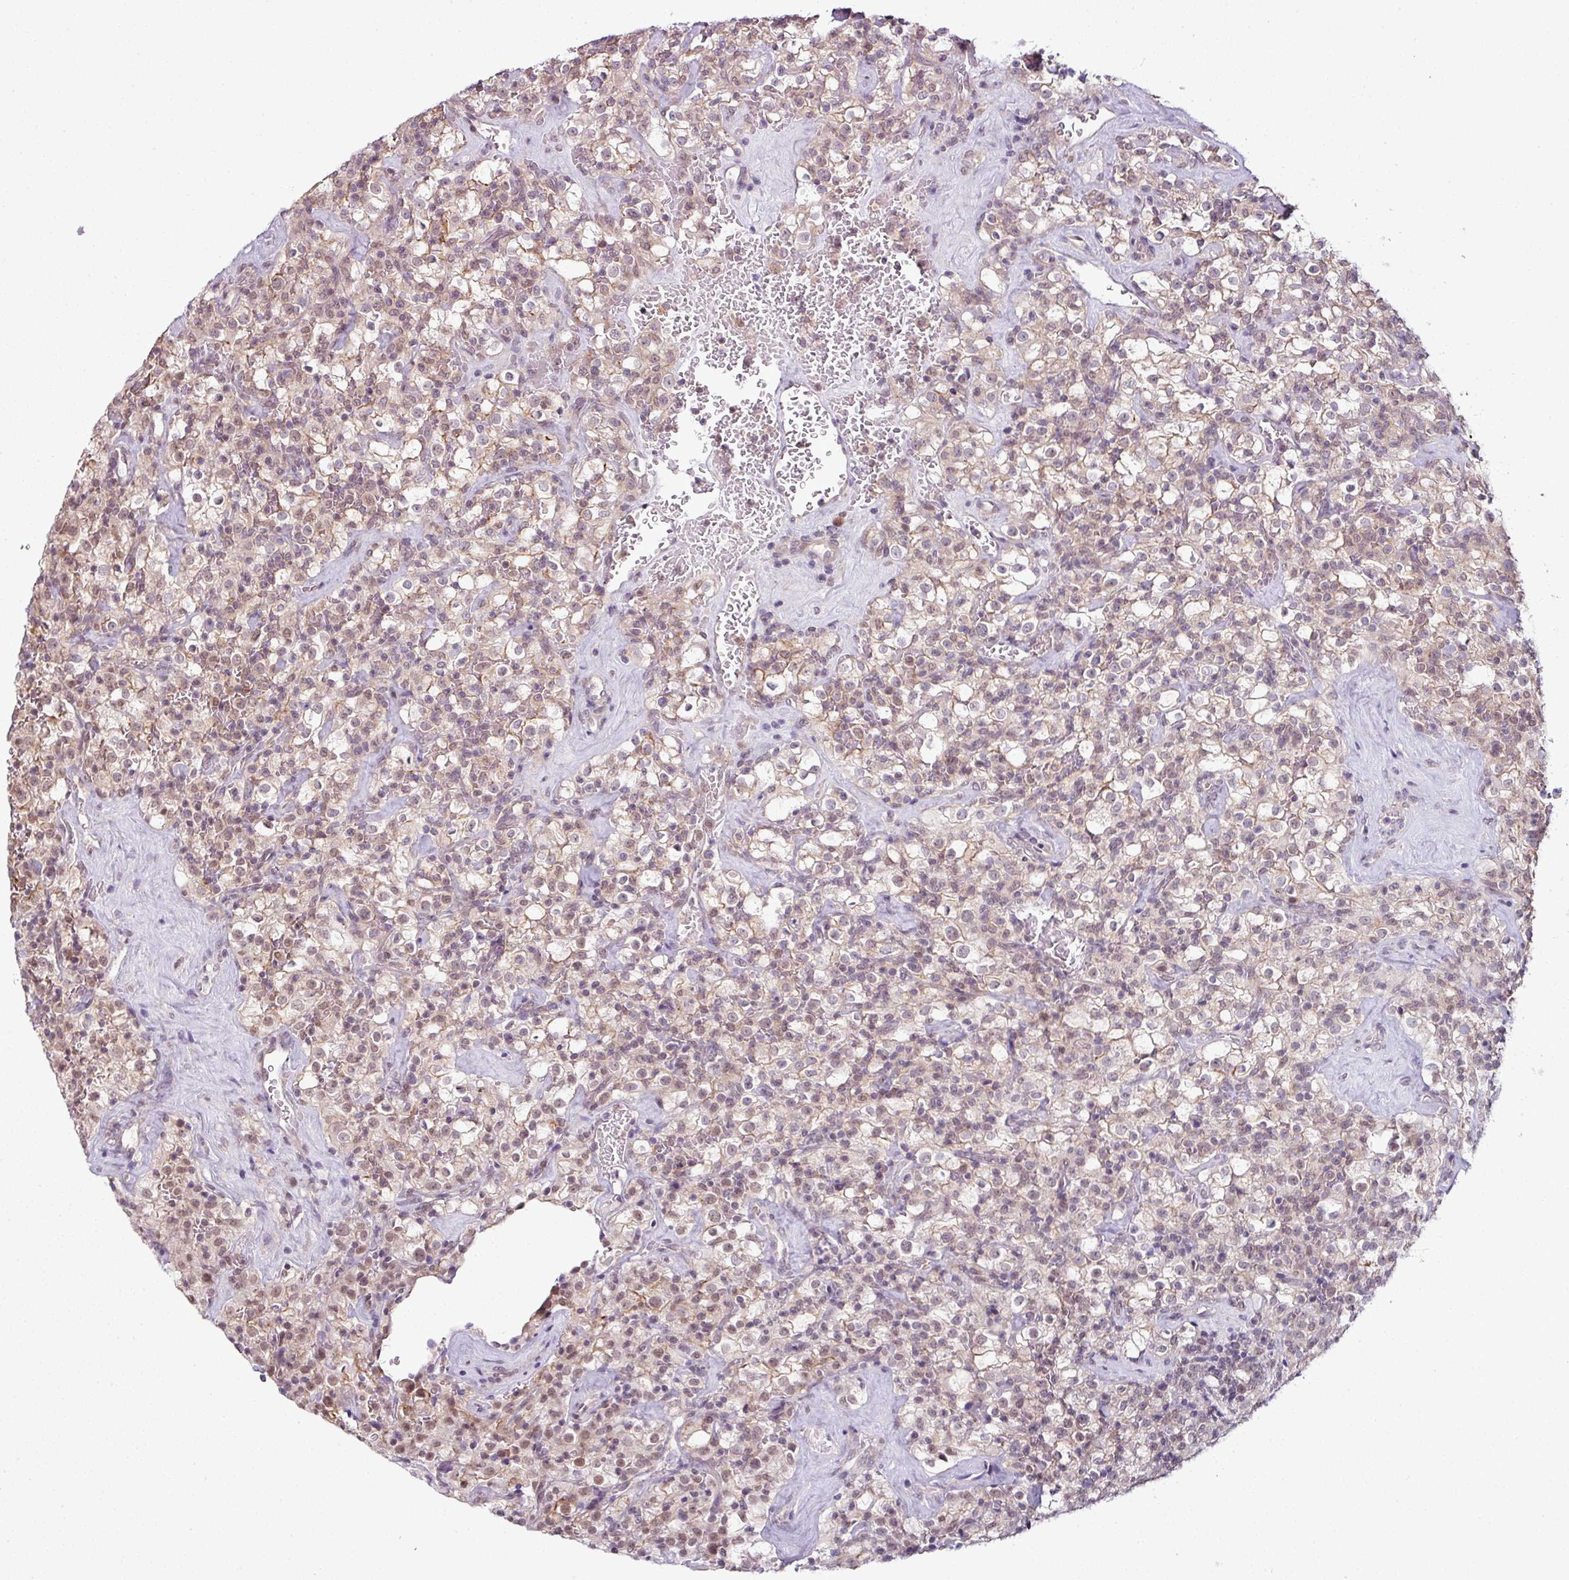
{"staining": {"intensity": "moderate", "quantity": "25%-75%", "location": "nuclear"}, "tissue": "renal cancer", "cell_type": "Tumor cells", "image_type": "cancer", "snomed": [{"axis": "morphology", "description": "Adenocarcinoma, NOS"}, {"axis": "topography", "description": "Kidney"}], "caption": "Tumor cells display moderate nuclear expression in about 25%-75% of cells in renal cancer.", "gene": "DERPC", "patient": {"sex": "female", "age": 74}}